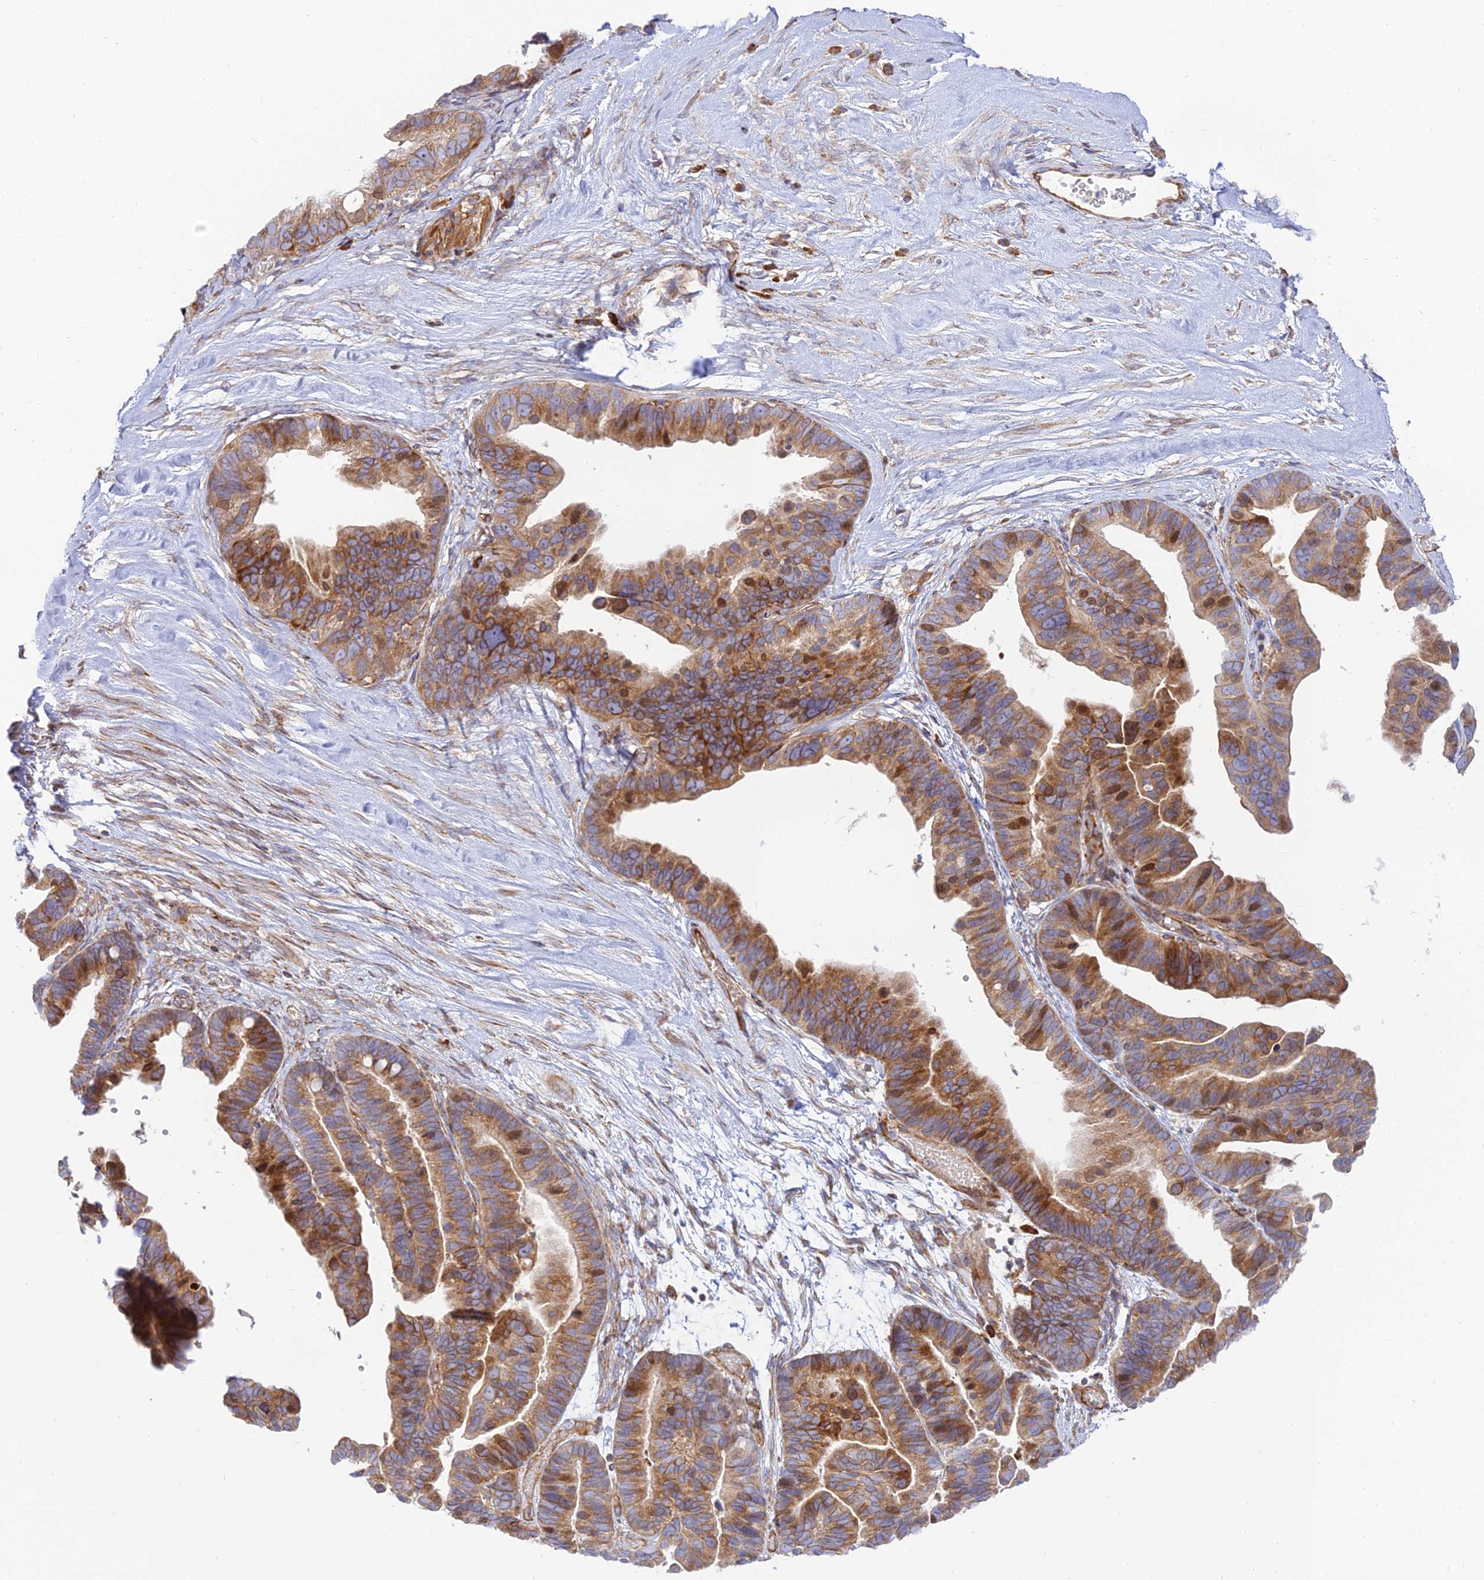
{"staining": {"intensity": "moderate", "quantity": ">75%", "location": "cytoplasmic/membranous"}, "tissue": "ovarian cancer", "cell_type": "Tumor cells", "image_type": "cancer", "snomed": [{"axis": "morphology", "description": "Cystadenocarcinoma, serous, NOS"}, {"axis": "topography", "description": "Ovary"}], "caption": "Serous cystadenocarcinoma (ovarian) stained with a protein marker demonstrates moderate staining in tumor cells.", "gene": "PIMREG", "patient": {"sex": "female", "age": 56}}